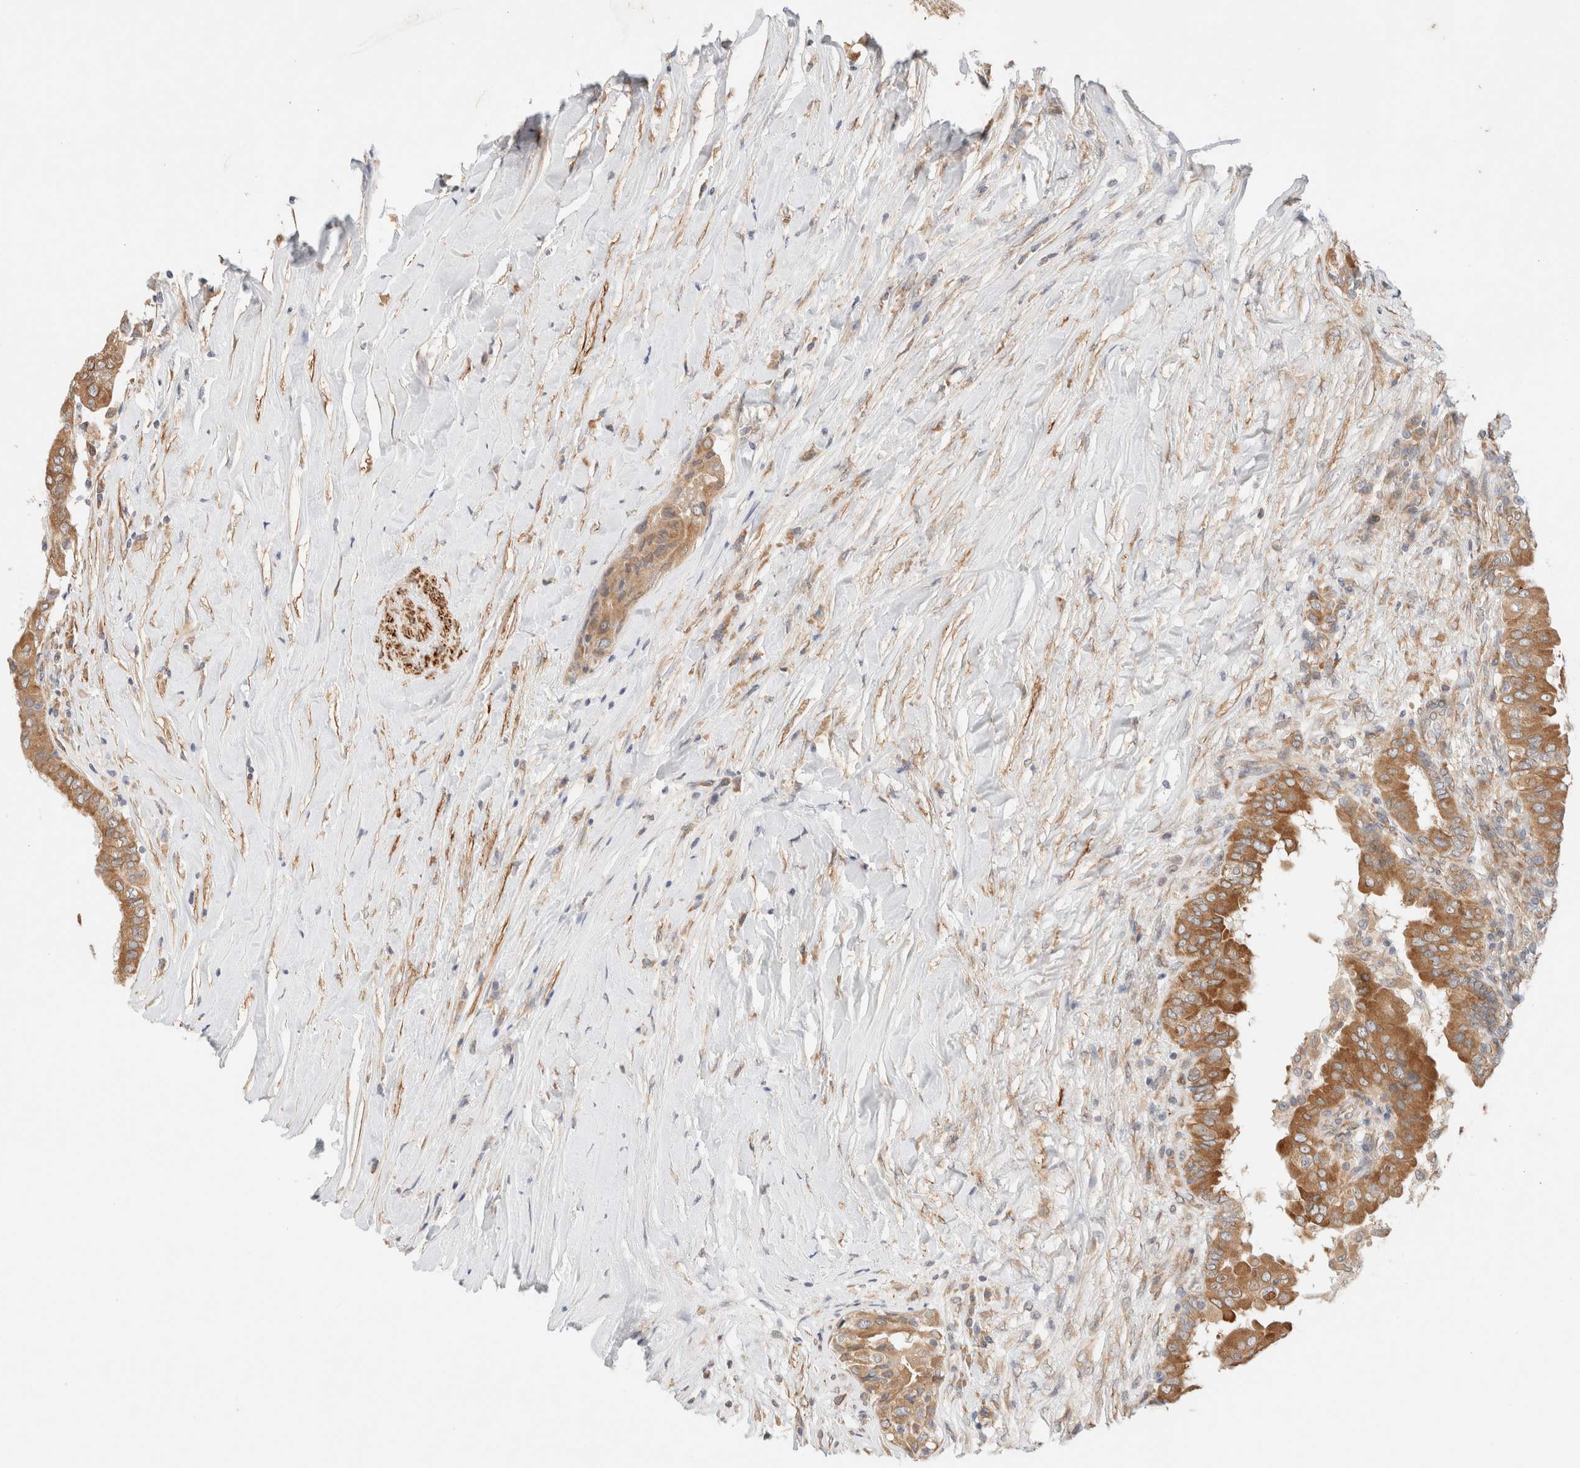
{"staining": {"intensity": "moderate", "quantity": ">75%", "location": "cytoplasmic/membranous"}, "tissue": "thyroid cancer", "cell_type": "Tumor cells", "image_type": "cancer", "snomed": [{"axis": "morphology", "description": "Papillary adenocarcinoma, NOS"}, {"axis": "topography", "description": "Thyroid gland"}], "caption": "Thyroid cancer stained for a protein (brown) demonstrates moderate cytoplasmic/membranous positive positivity in approximately >75% of tumor cells.", "gene": "RRP15", "patient": {"sex": "male", "age": 33}}